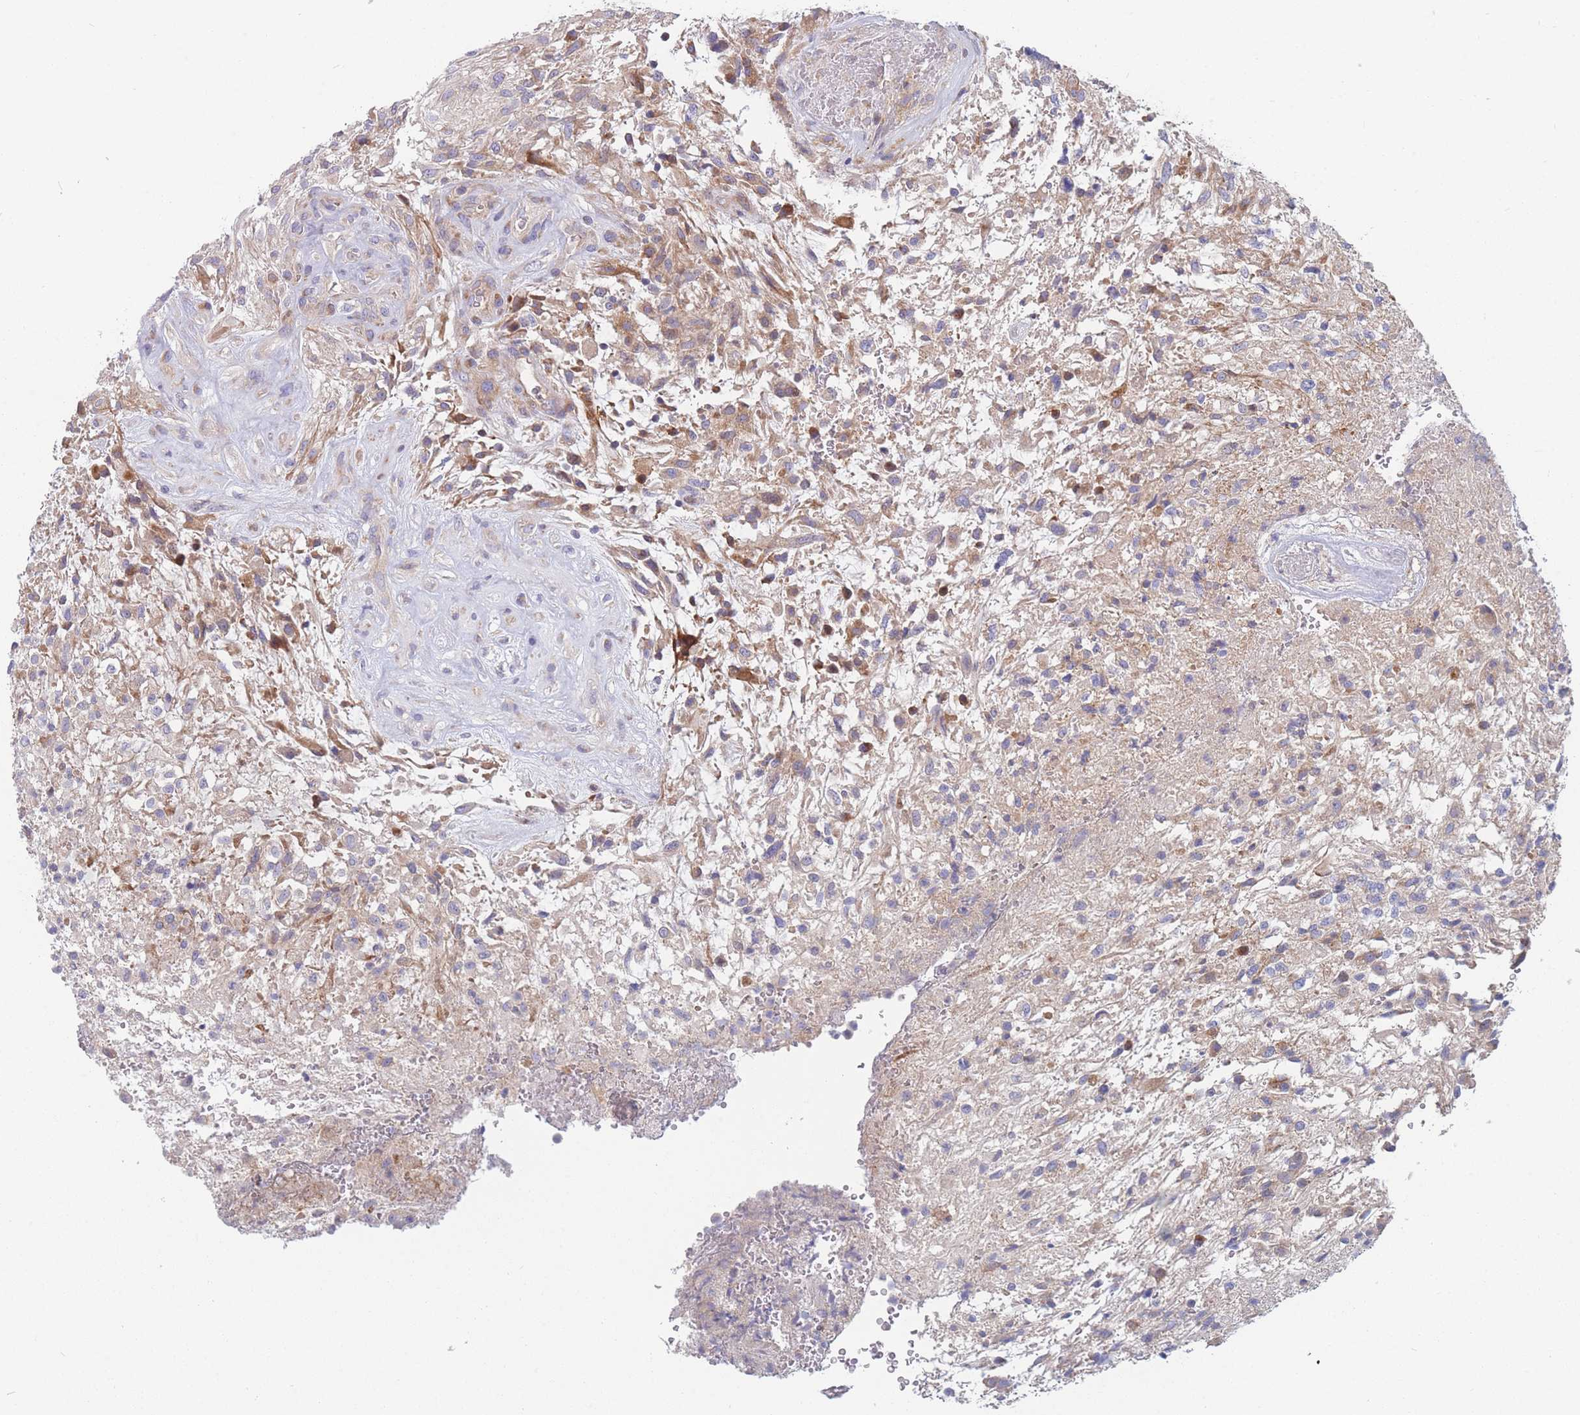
{"staining": {"intensity": "negative", "quantity": "none", "location": "none"}, "tissue": "glioma", "cell_type": "Tumor cells", "image_type": "cancer", "snomed": [{"axis": "morphology", "description": "Glioma, malignant, High grade"}, {"axis": "topography", "description": "Brain"}], "caption": "This is an immunohistochemistry histopathology image of human glioma. There is no staining in tumor cells.", "gene": "TMEM131L", "patient": {"sex": "male", "age": 56}}